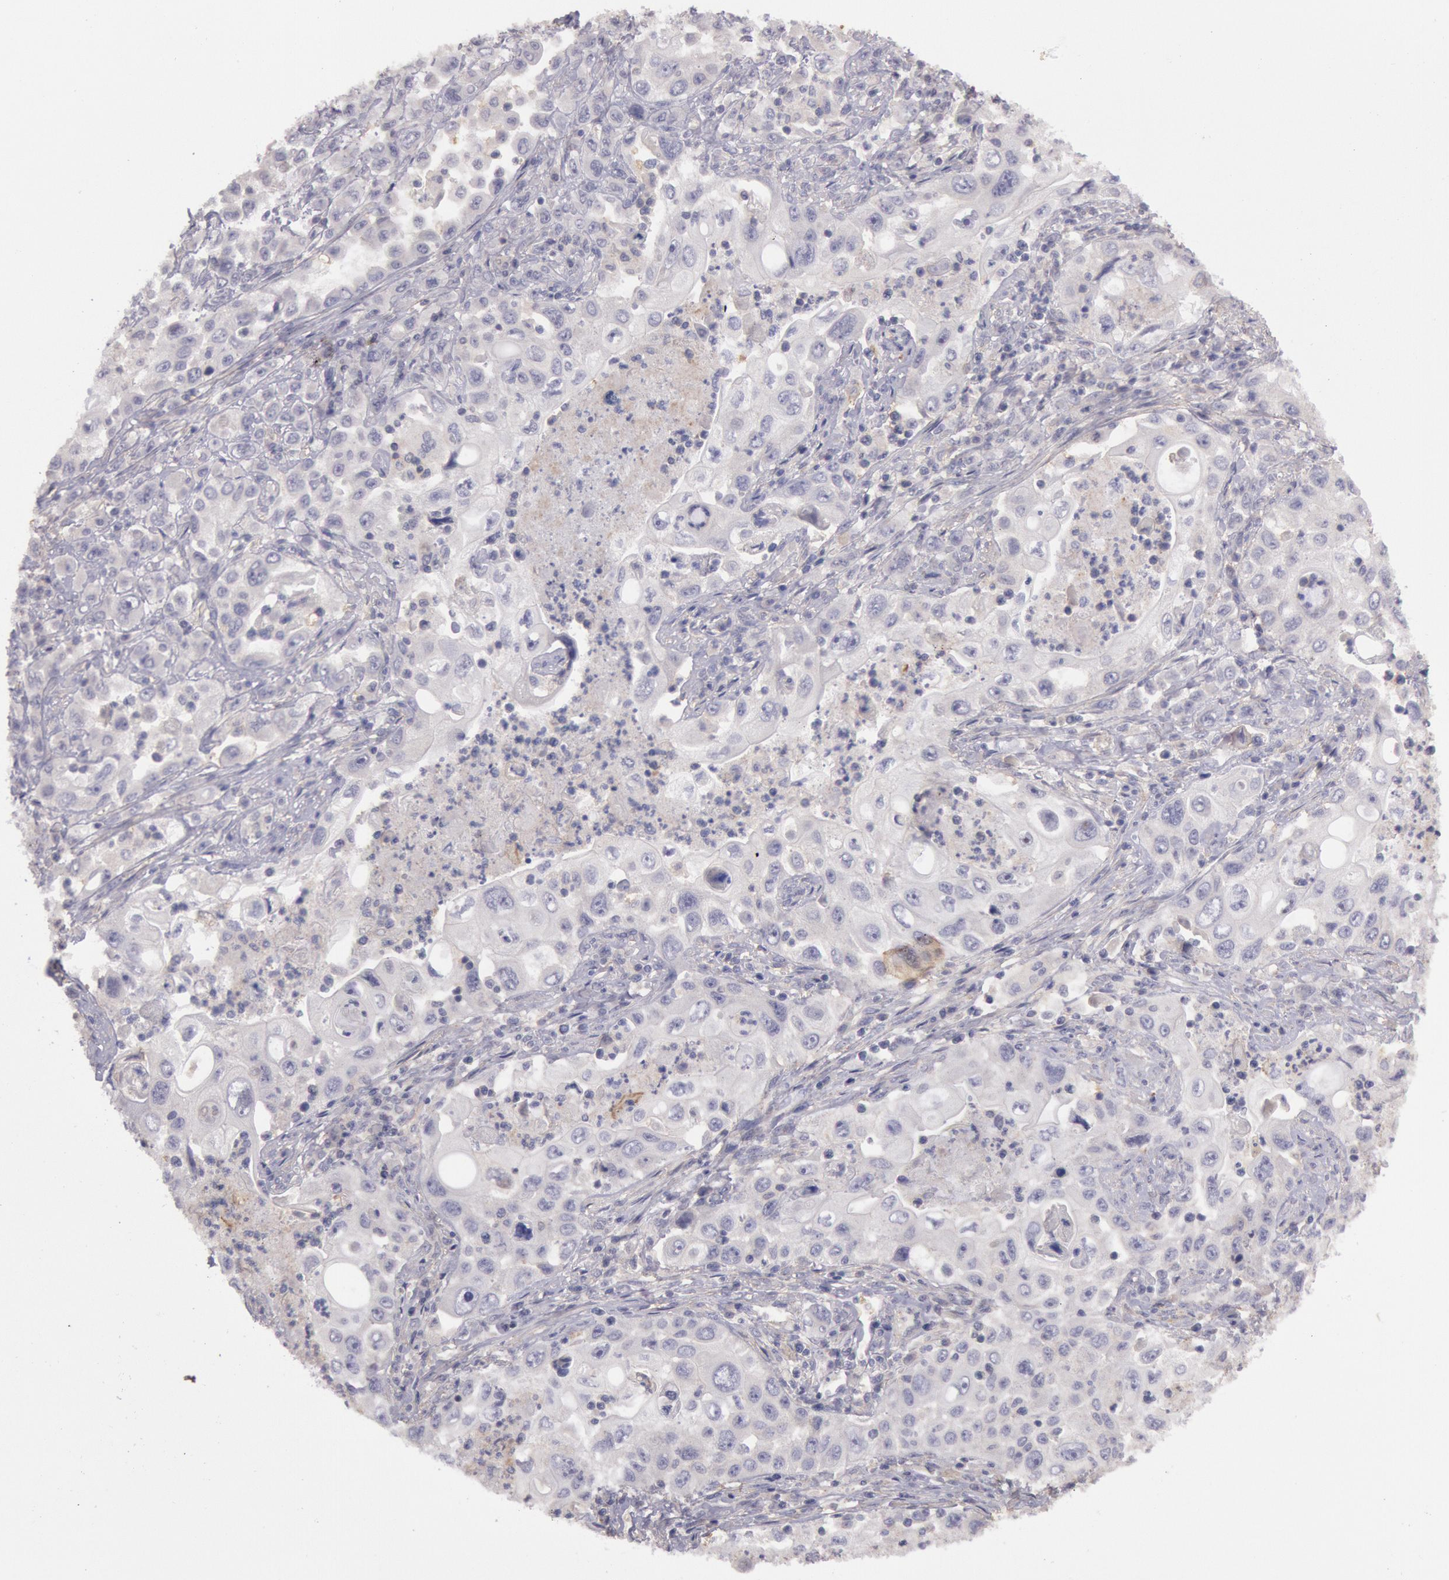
{"staining": {"intensity": "weak", "quantity": "<25%", "location": "cytoplasmic/membranous"}, "tissue": "pancreatic cancer", "cell_type": "Tumor cells", "image_type": "cancer", "snomed": [{"axis": "morphology", "description": "Adenocarcinoma, NOS"}, {"axis": "topography", "description": "Pancreas"}], "caption": "Immunohistochemistry (IHC) image of neoplastic tissue: pancreatic cancer stained with DAB (3,3'-diaminobenzidine) exhibits no significant protein expression in tumor cells.", "gene": "TRIB2", "patient": {"sex": "male", "age": 70}}